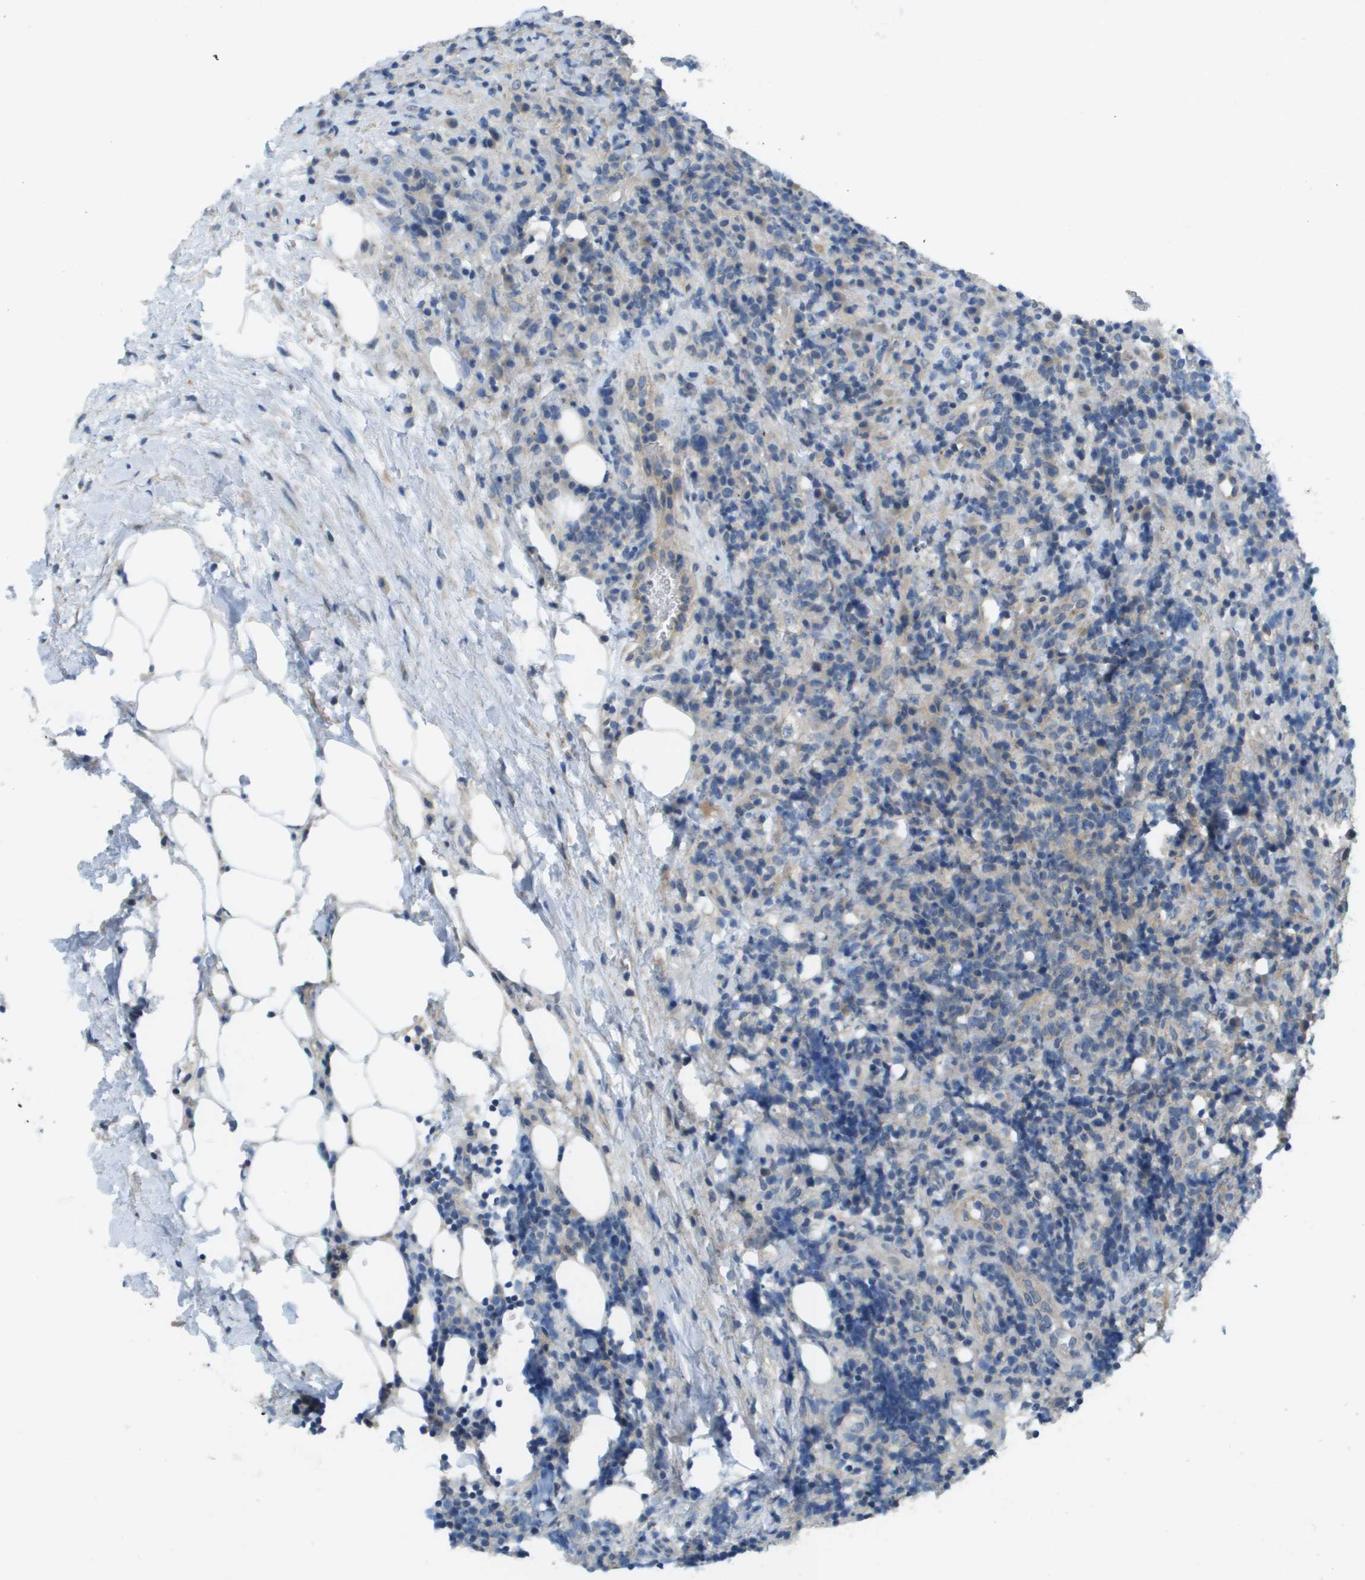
{"staining": {"intensity": "negative", "quantity": "none", "location": "none"}, "tissue": "lymphoma", "cell_type": "Tumor cells", "image_type": "cancer", "snomed": [{"axis": "morphology", "description": "Malignant lymphoma, non-Hodgkin's type, High grade"}, {"axis": "topography", "description": "Lymph node"}], "caption": "Image shows no protein positivity in tumor cells of malignant lymphoma, non-Hodgkin's type (high-grade) tissue.", "gene": "KRT23", "patient": {"sex": "female", "age": 76}}